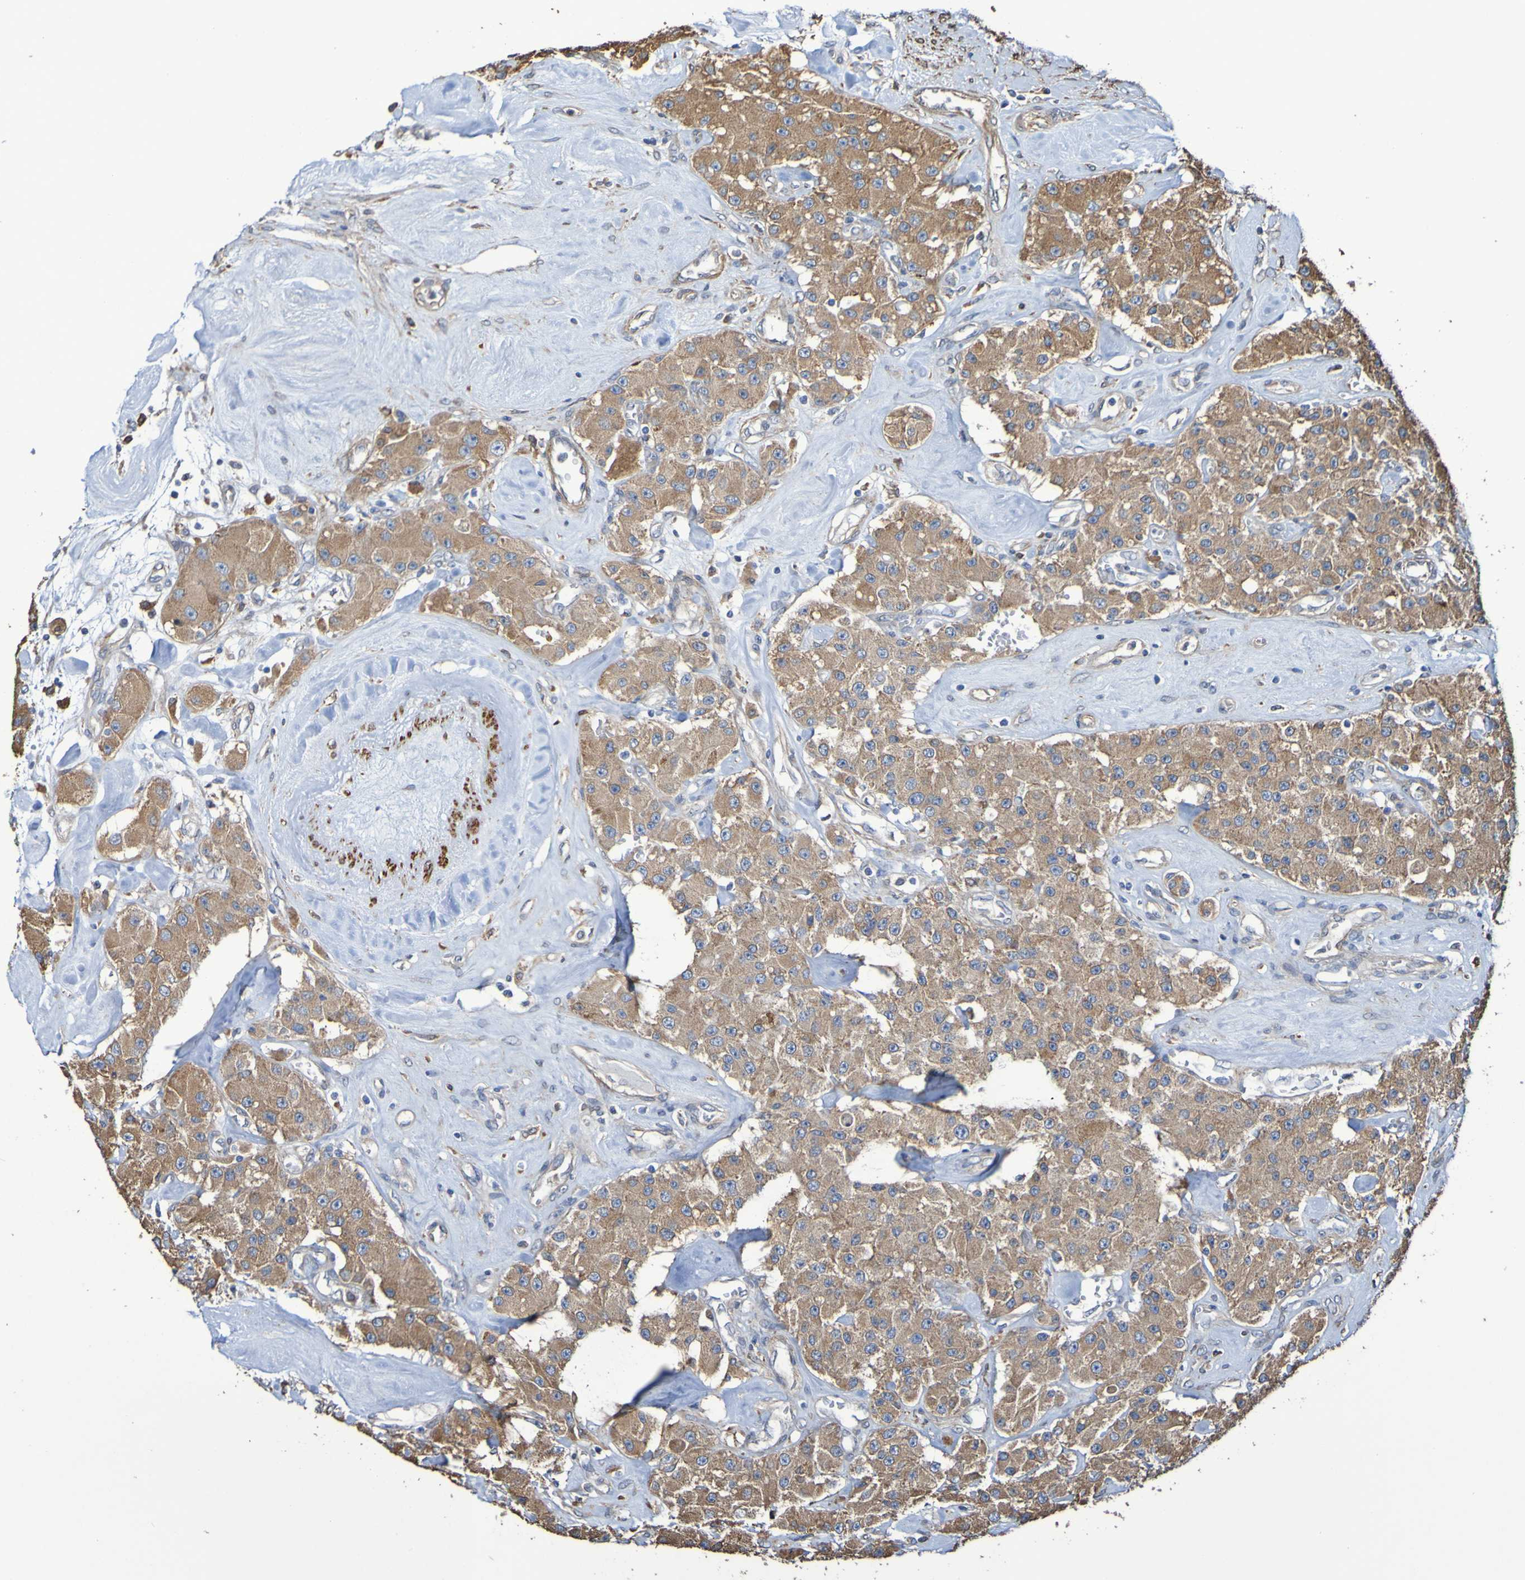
{"staining": {"intensity": "moderate", "quantity": ">75%", "location": "cytoplasmic/membranous"}, "tissue": "carcinoid", "cell_type": "Tumor cells", "image_type": "cancer", "snomed": [{"axis": "morphology", "description": "Carcinoid, malignant, NOS"}, {"axis": "topography", "description": "Pancreas"}], "caption": "Protein analysis of carcinoid (malignant) tissue exhibits moderate cytoplasmic/membranous positivity in approximately >75% of tumor cells. The protein is shown in brown color, while the nuclei are stained blue.", "gene": "RAB11A", "patient": {"sex": "male", "age": 41}}